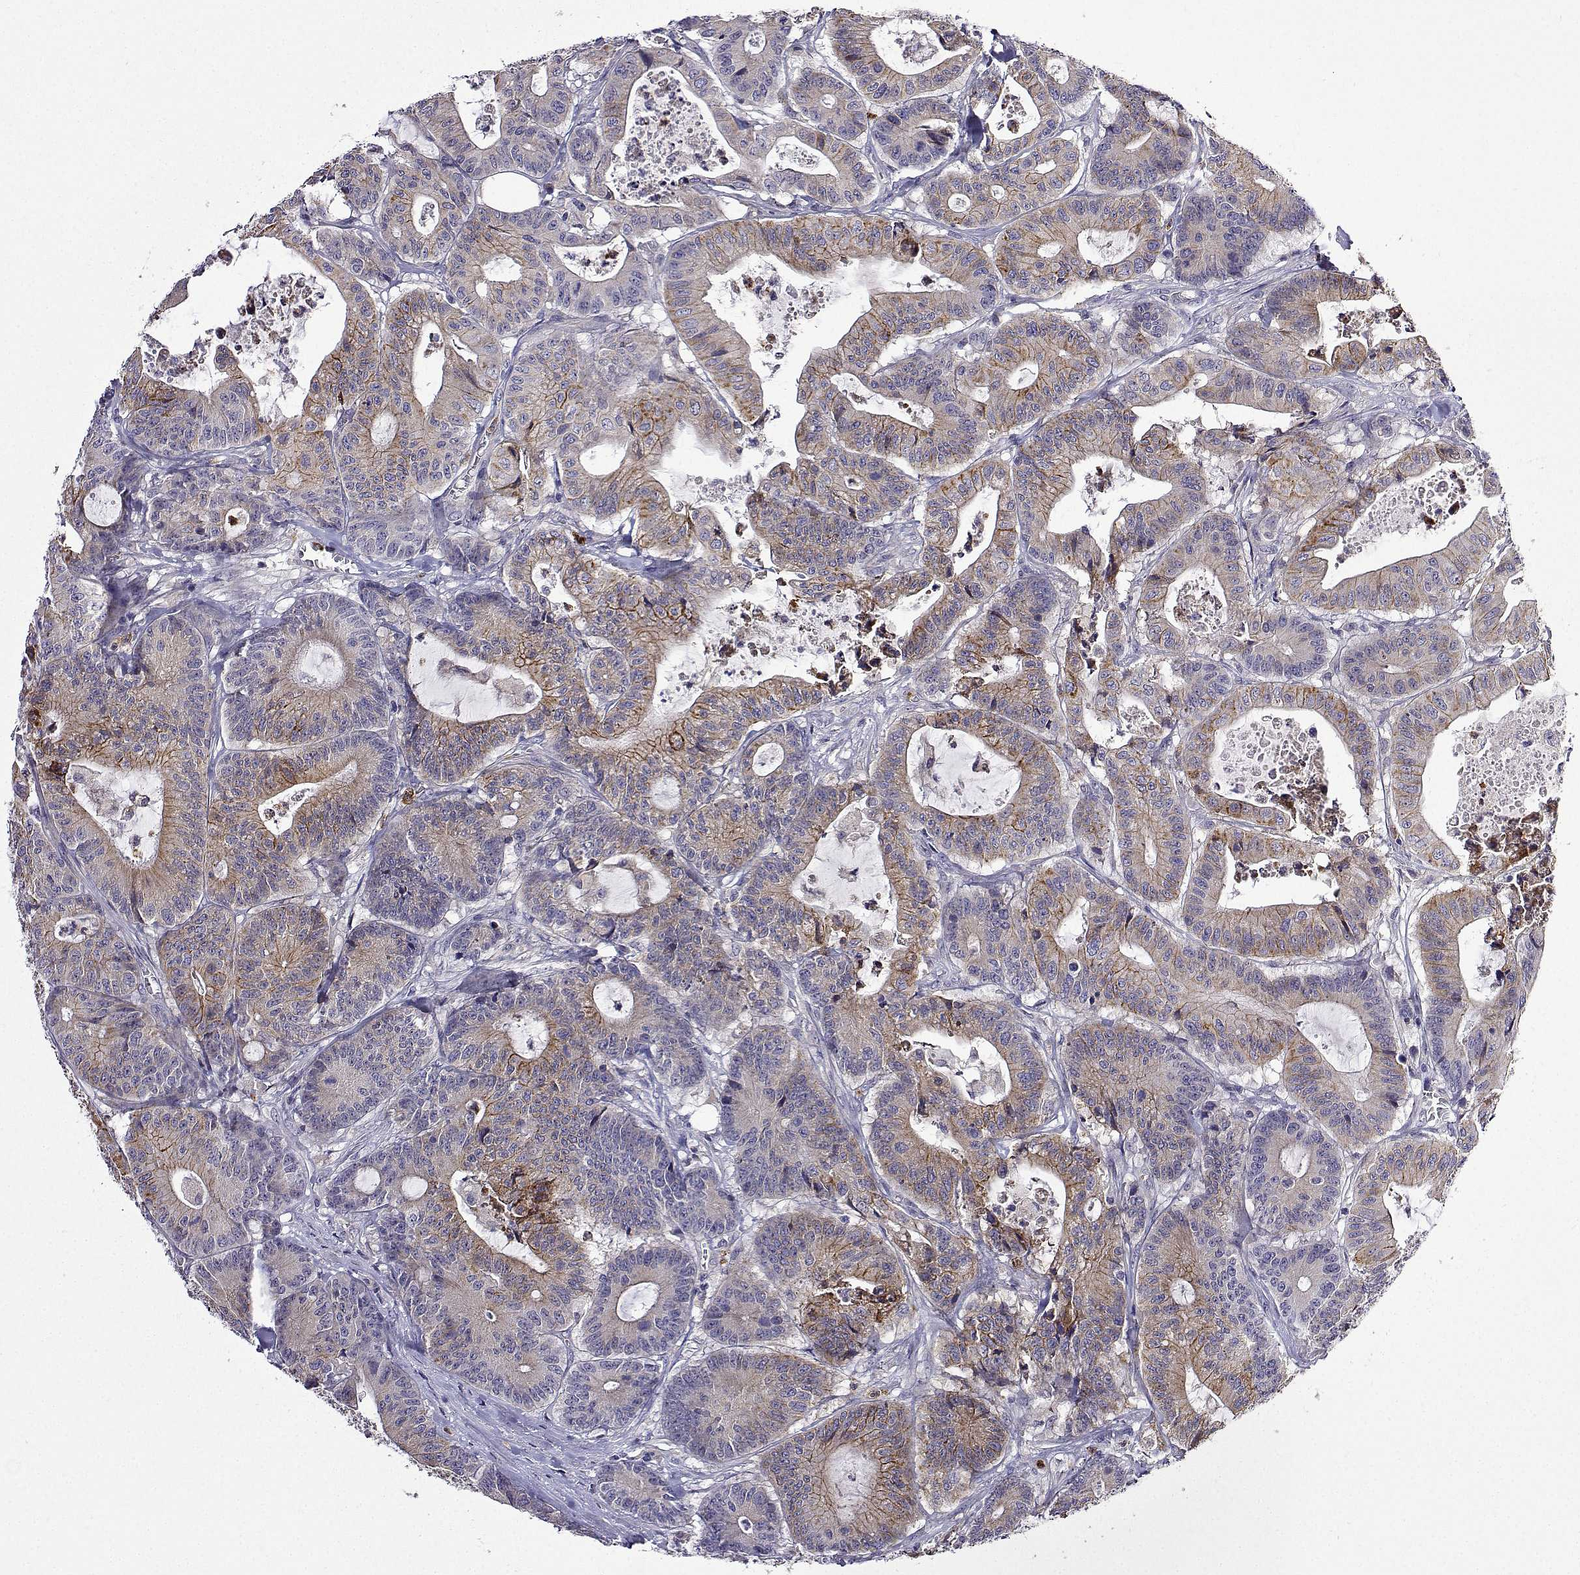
{"staining": {"intensity": "moderate", "quantity": "25%-75%", "location": "cytoplasmic/membranous"}, "tissue": "colorectal cancer", "cell_type": "Tumor cells", "image_type": "cancer", "snomed": [{"axis": "morphology", "description": "Adenocarcinoma, NOS"}, {"axis": "topography", "description": "Colon"}], "caption": "Tumor cells exhibit medium levels of moderate cytoplasmic/membranous staining in approximately 25%-75% of cells in human colorectal cancer.", "gene": "SULT2A1", "patient": {"sex": "female", "age": 84}}